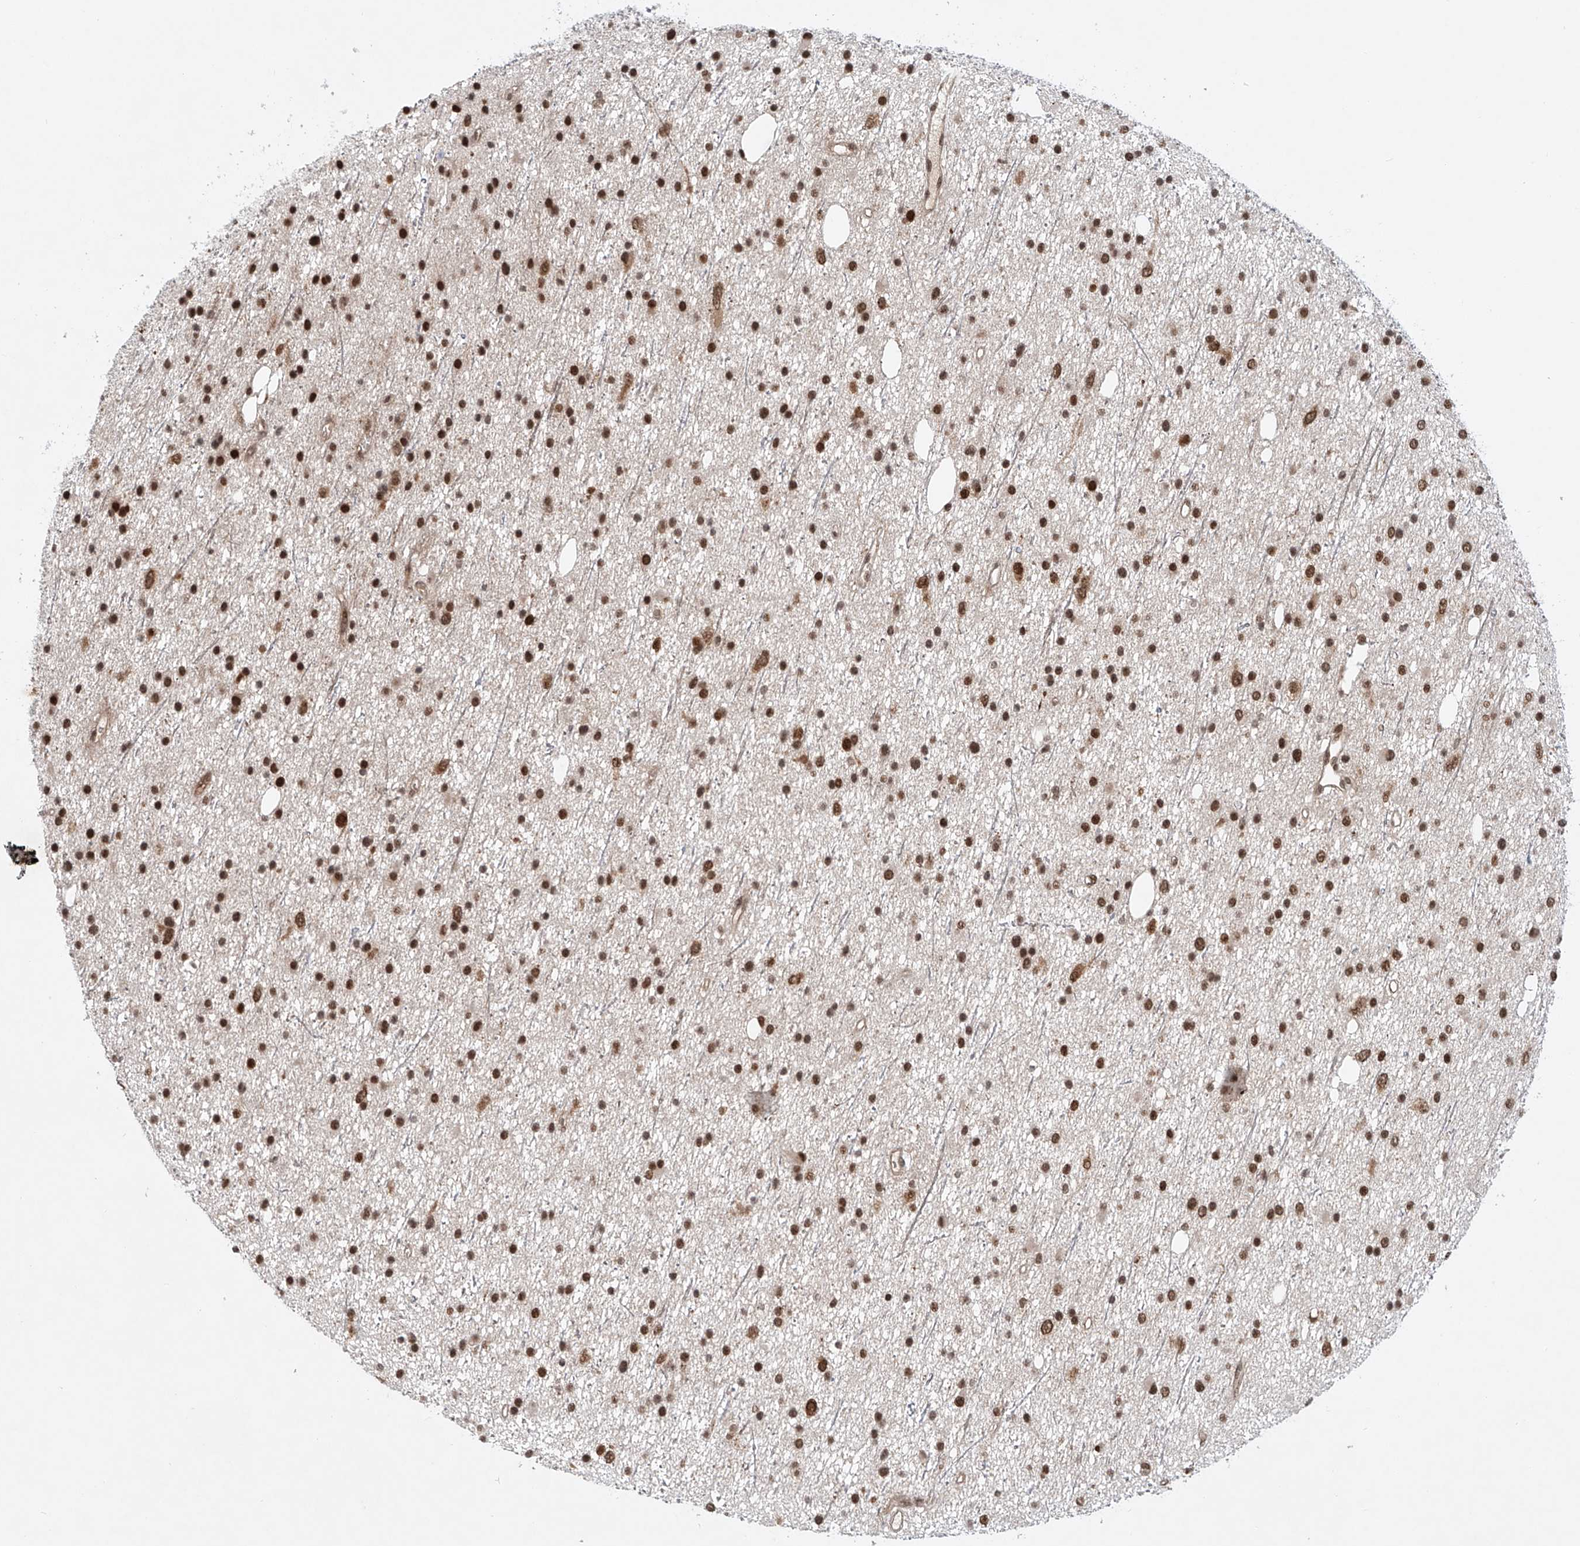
{"staining": {"intensity": "moderate", "quantity": "25%-75%", "location": "nuclear"}, "tissue": "glioma", "cell_type": "Tumor cells", "image_type": "cancer", "snomed": [{"axis": "morphology", "description": "Glioma, malignant, Low grade"}, {"axis": "topography", "description": "Cerebral cortex"}], "caption": "Protein analysis of malignant glioma (low-grade) tissue reveals moderate nuclear positivity in approximately 25%-75% of tumor cells.", "gene": "ZNF470", "patient": {"sex": "female", "age": 39}}